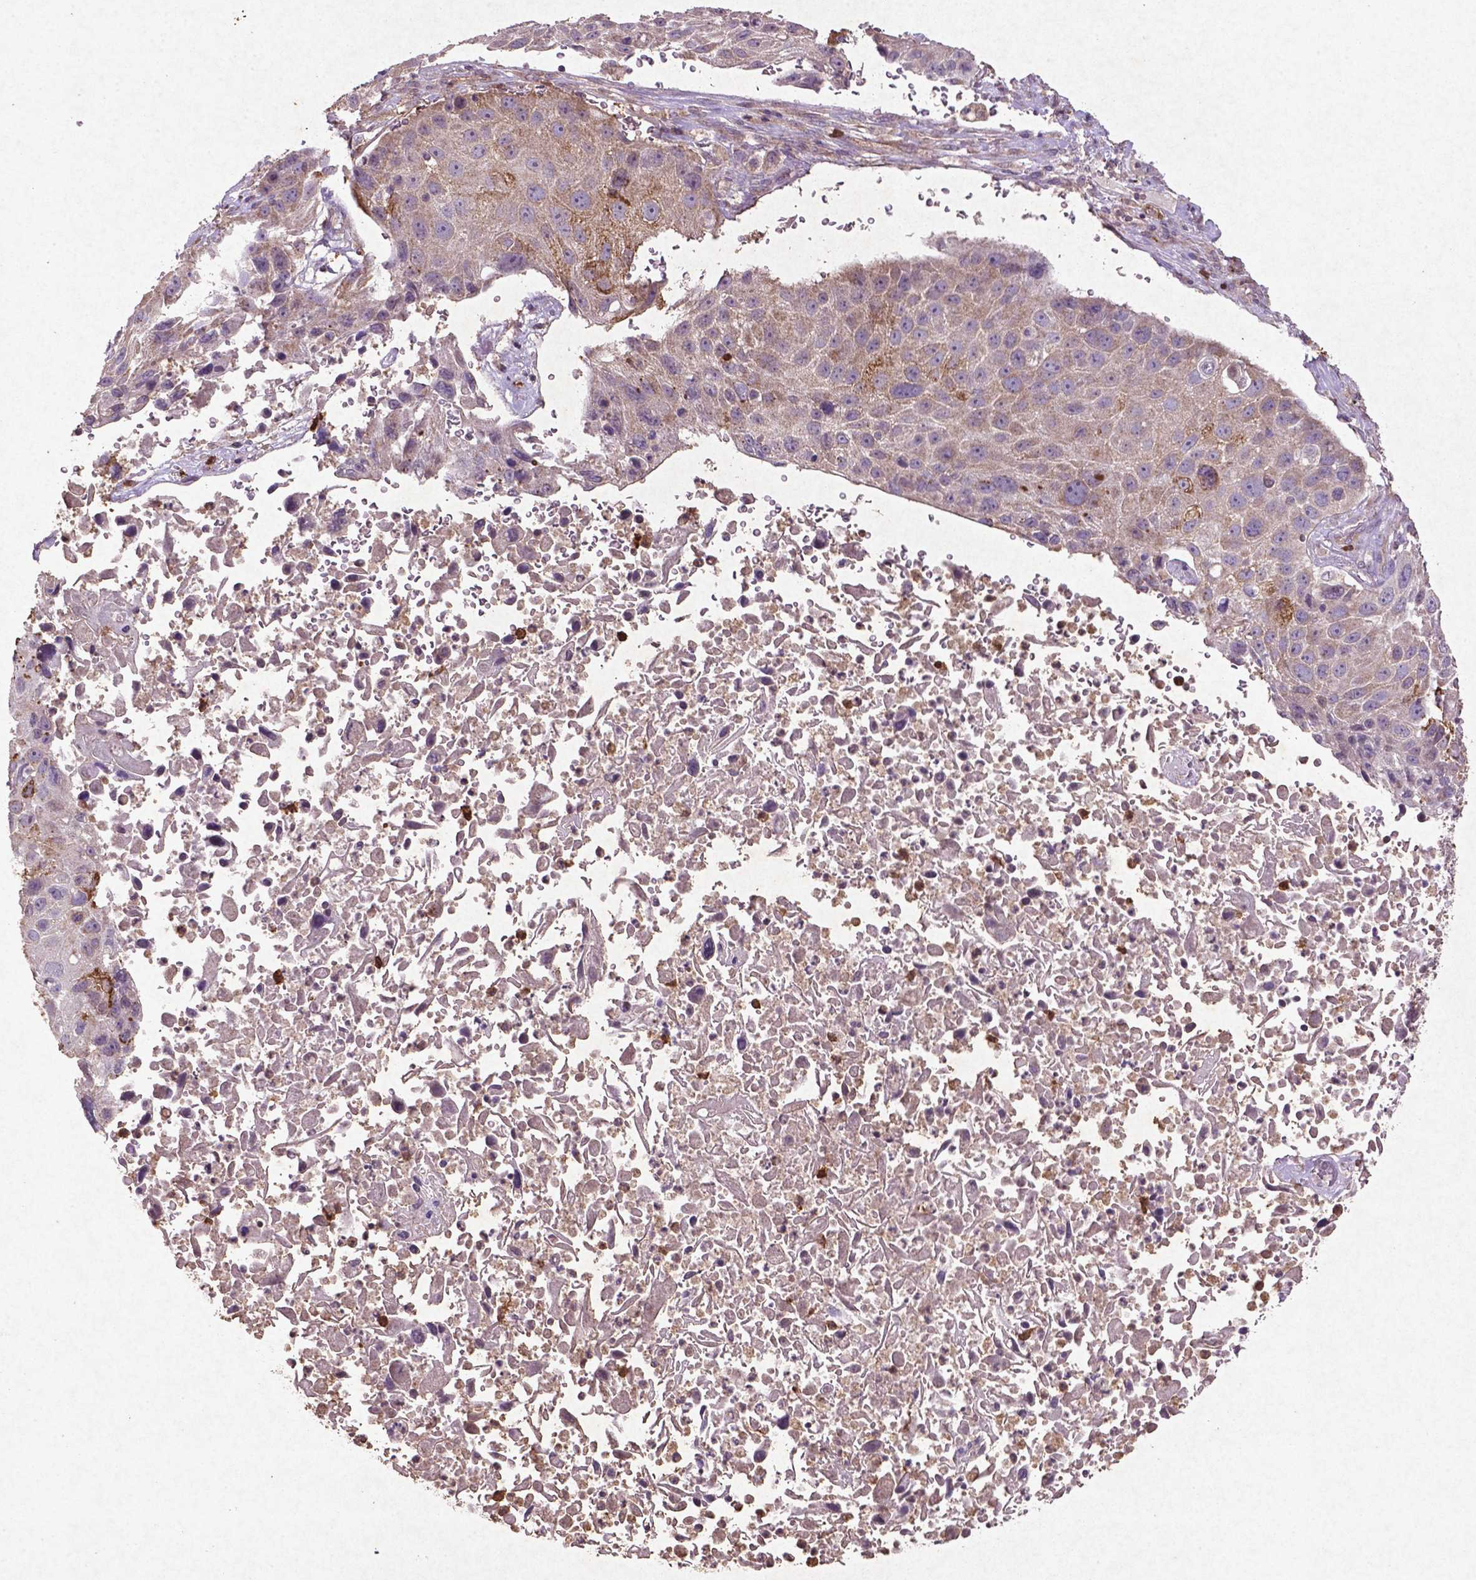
{"staining": {"intensity": "moderate", "quantity": "<25%", "location": "cytoplasmic/membranous"}, "tissue": "lung cancer", "cell_type": "Tumor cells", "image_type": "cancer", "snomed": [{"axis": "morphology", "description": "Normal morphology"}, {"axis": "morphology", "description": "Squamous cell carcinoma, NOS"}, {"axis": "topography", "description": "Lymph node"}, {"axis": "topography", "description": "Lung"}], "caption": "IHC photomicrograph of neoplastic tissue: human lung cancer (squamous cell carcinoma) stained using IHC shows low levels of moderate protein expression localized specifically in the cytoplasmic/membranous of tumor cells, appearing as a cytoplasmic/membranous brown color.", "gene": "MTOR", "patient": {"sex": "male", "age": 67}}